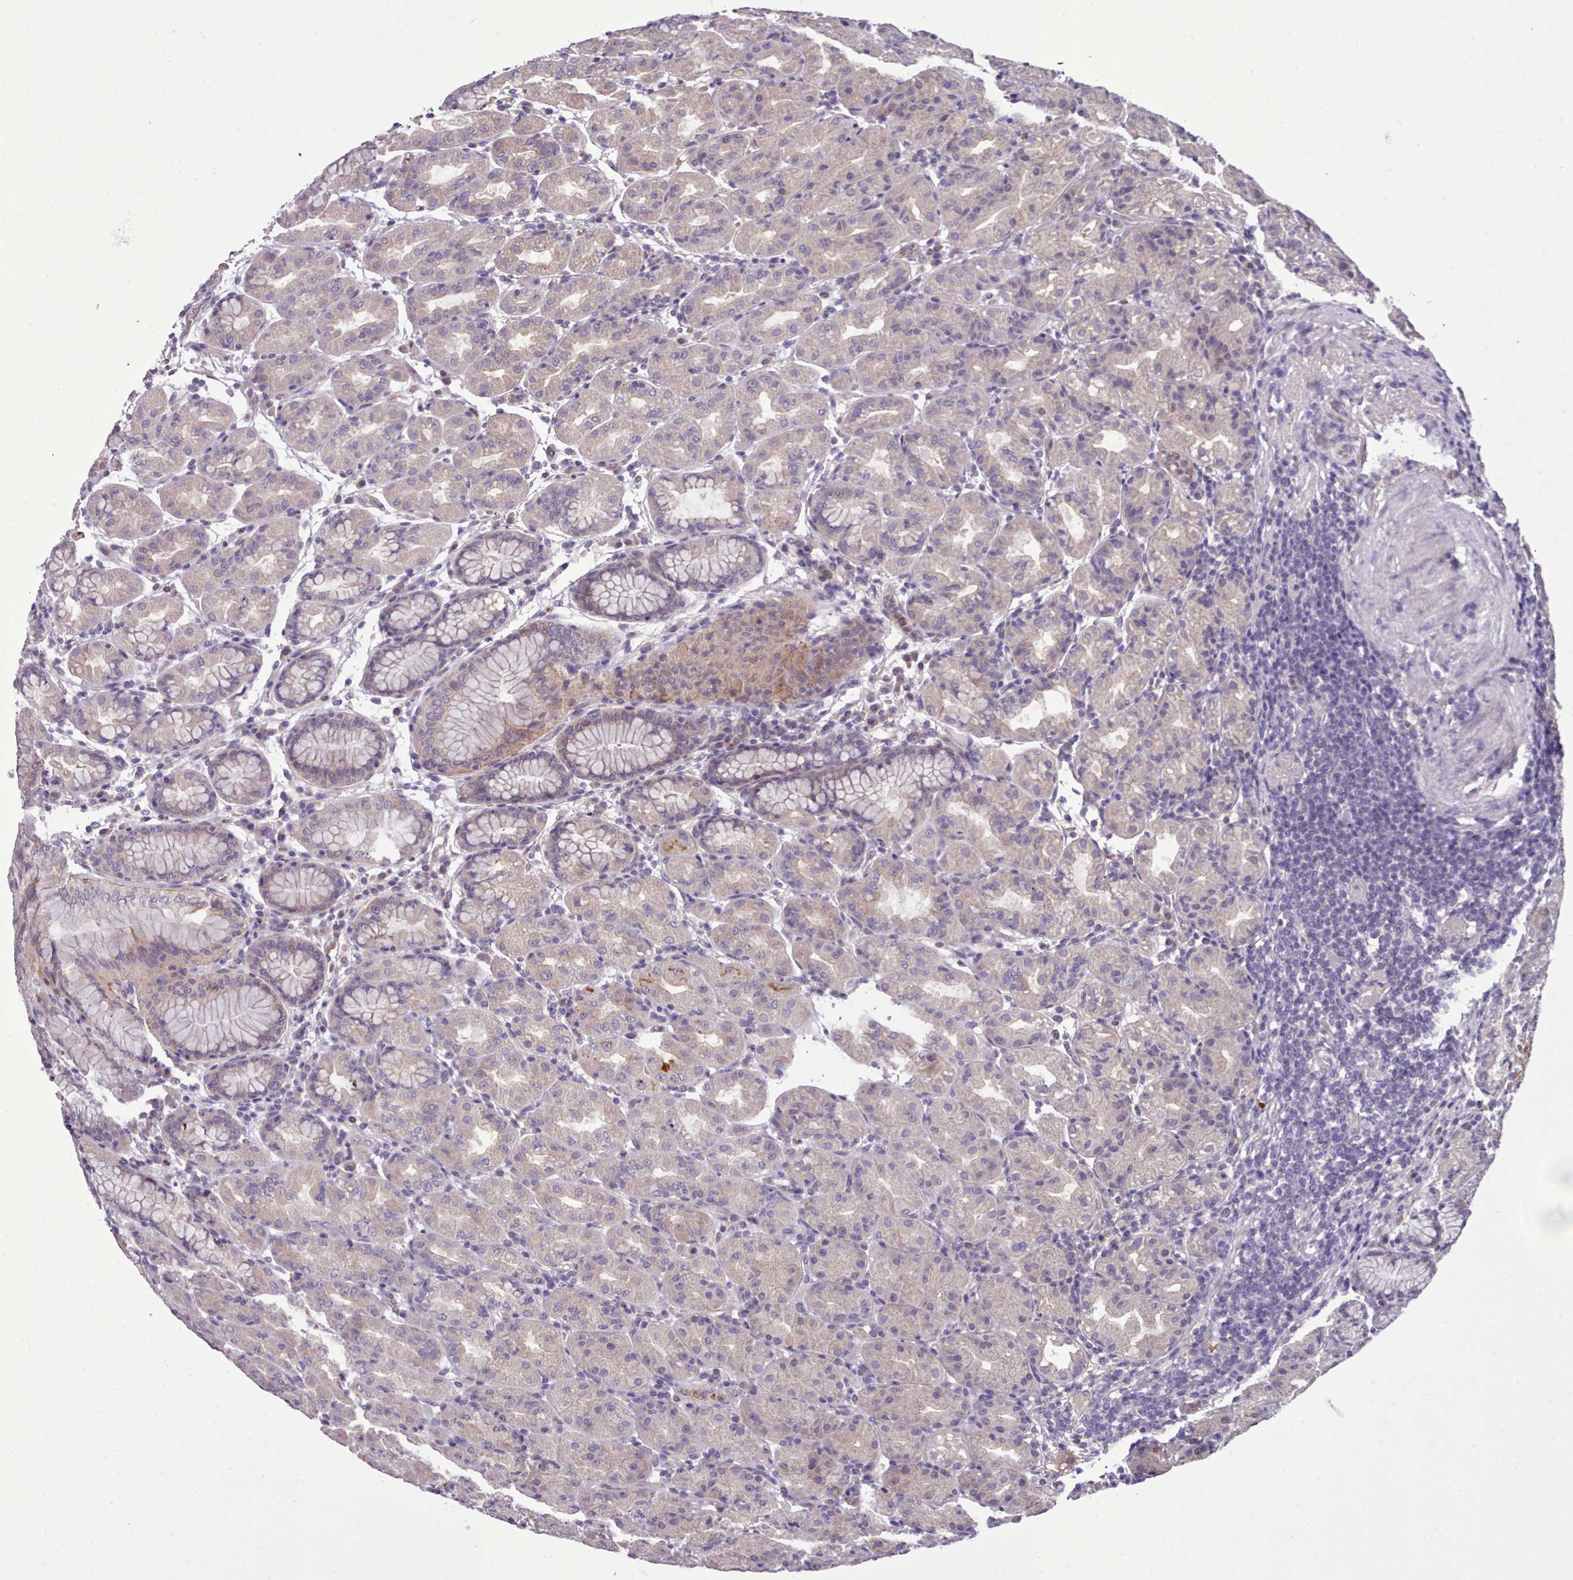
{"staining": {"intensity": "moderate", "quantity": "<25%", "location": "cytoplasmic/membranous"}, "tissue": "stomach", "cell_type": "Glandular cells", "image_type": "normal", "snomed": [{"axis": "morphology", "description": "Normal tissue, NOS"}, {"axis": "topography", "description": "Stomach"}], "caption": "A brown stain labels moderate cytoplasmic/membranous expression of a protein in glandular cells of normal human stomach. (Brightfield microscopy of DAB IHC at high magnification).", "gene": "KCTD16", "patient": {"sex": "female", "age": 79}}